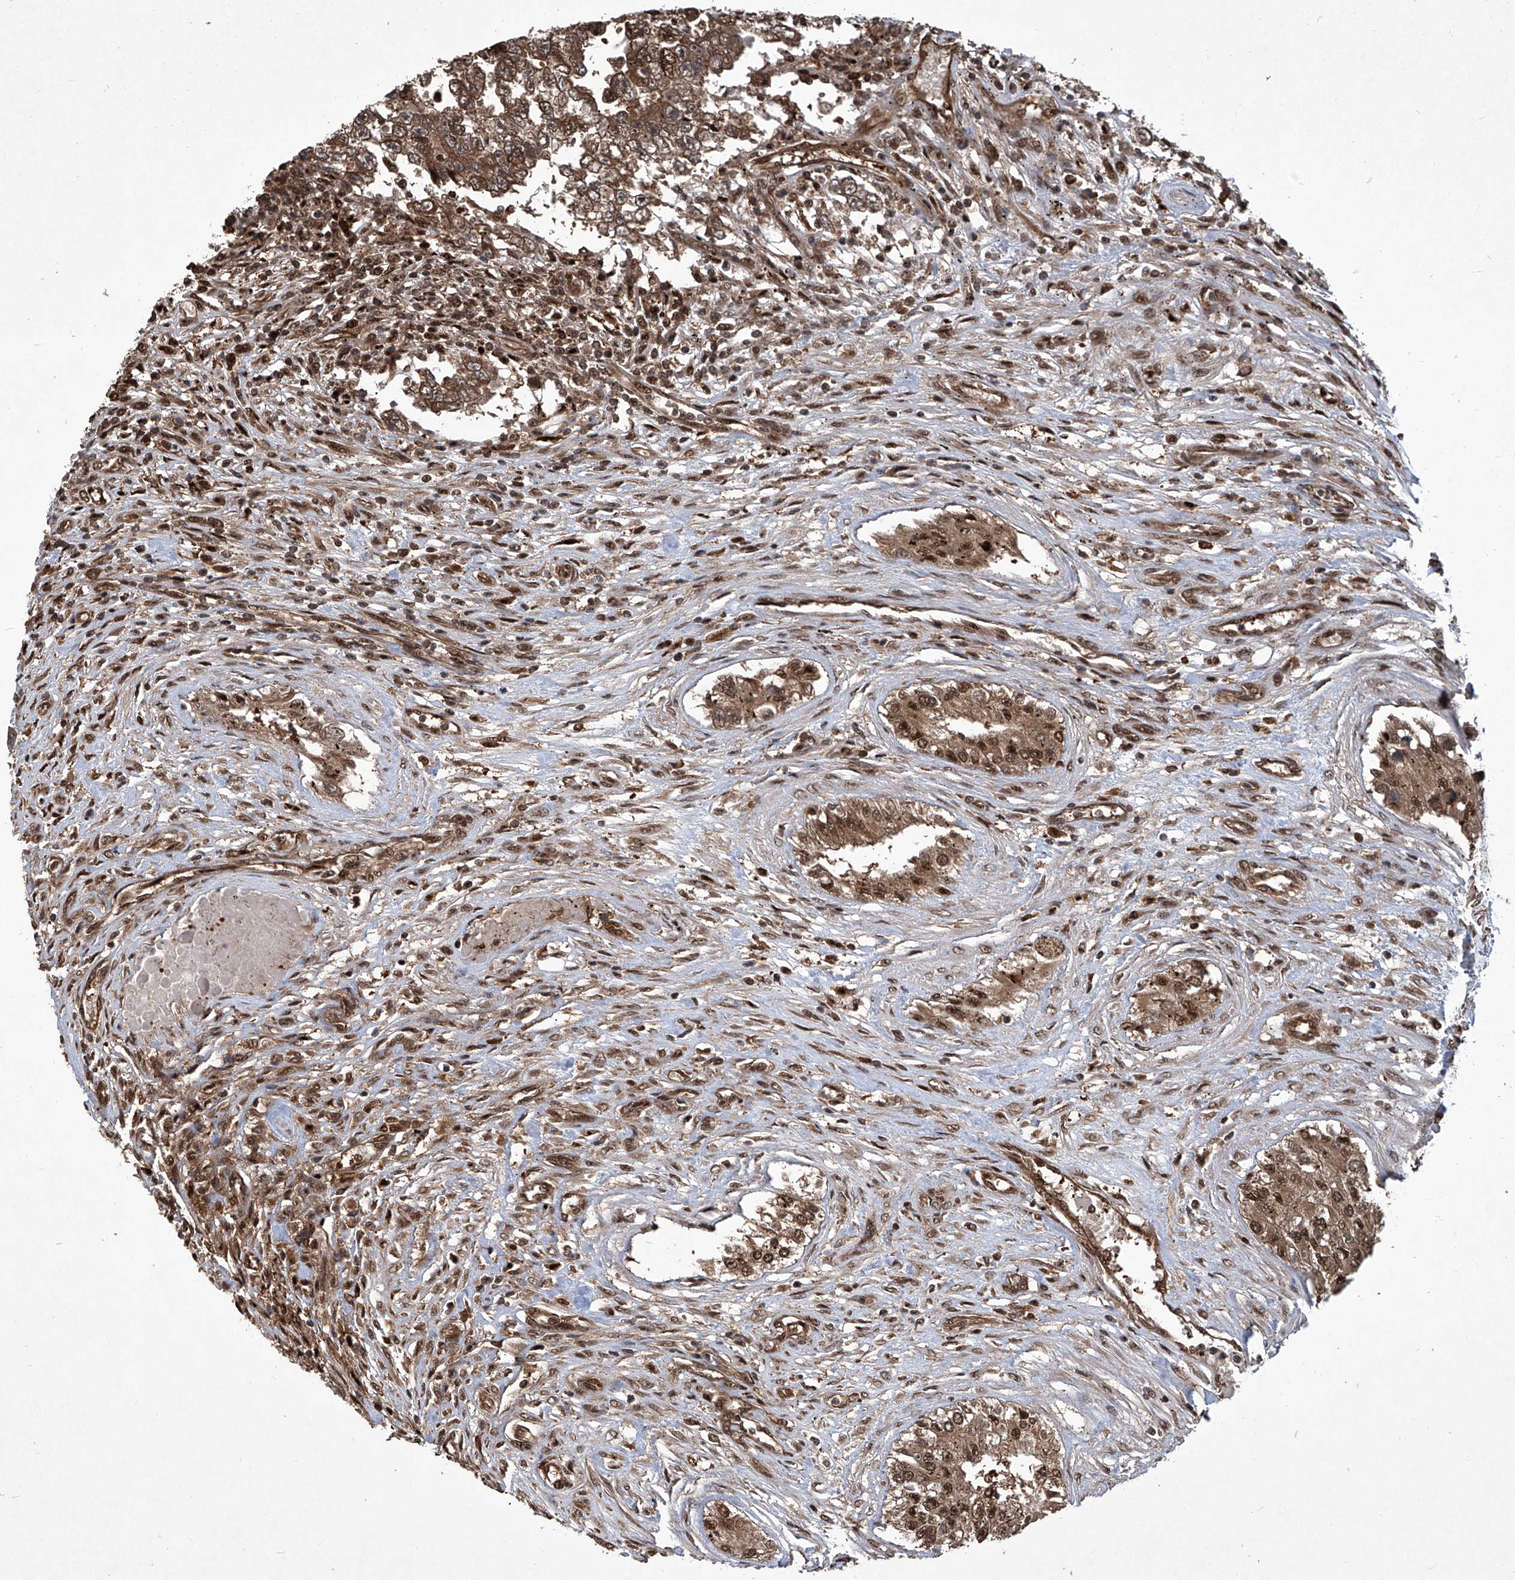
{"staining": {"intensity": "strong", "quantity": ">75%", "location": "cytoplasmic/membranous,nuclear"}, "tissue": "testis cancer", "cell_type": "Tumor cells", "image_type": "cancer", "snomed": [{"axis": "morphology", "description": "Carcinoma, Embryonal, NOS"}, {"axis": "topography", "description": "Testis"}], "caption": "Protein staining reveals strong cytoplasmic/membranous and nuclear expression in about >75% of tumor cells in testis cancer (embryonal carcinoma).", "gene": "PSMB1", "patient": {"sex": "male", "age": 25}}